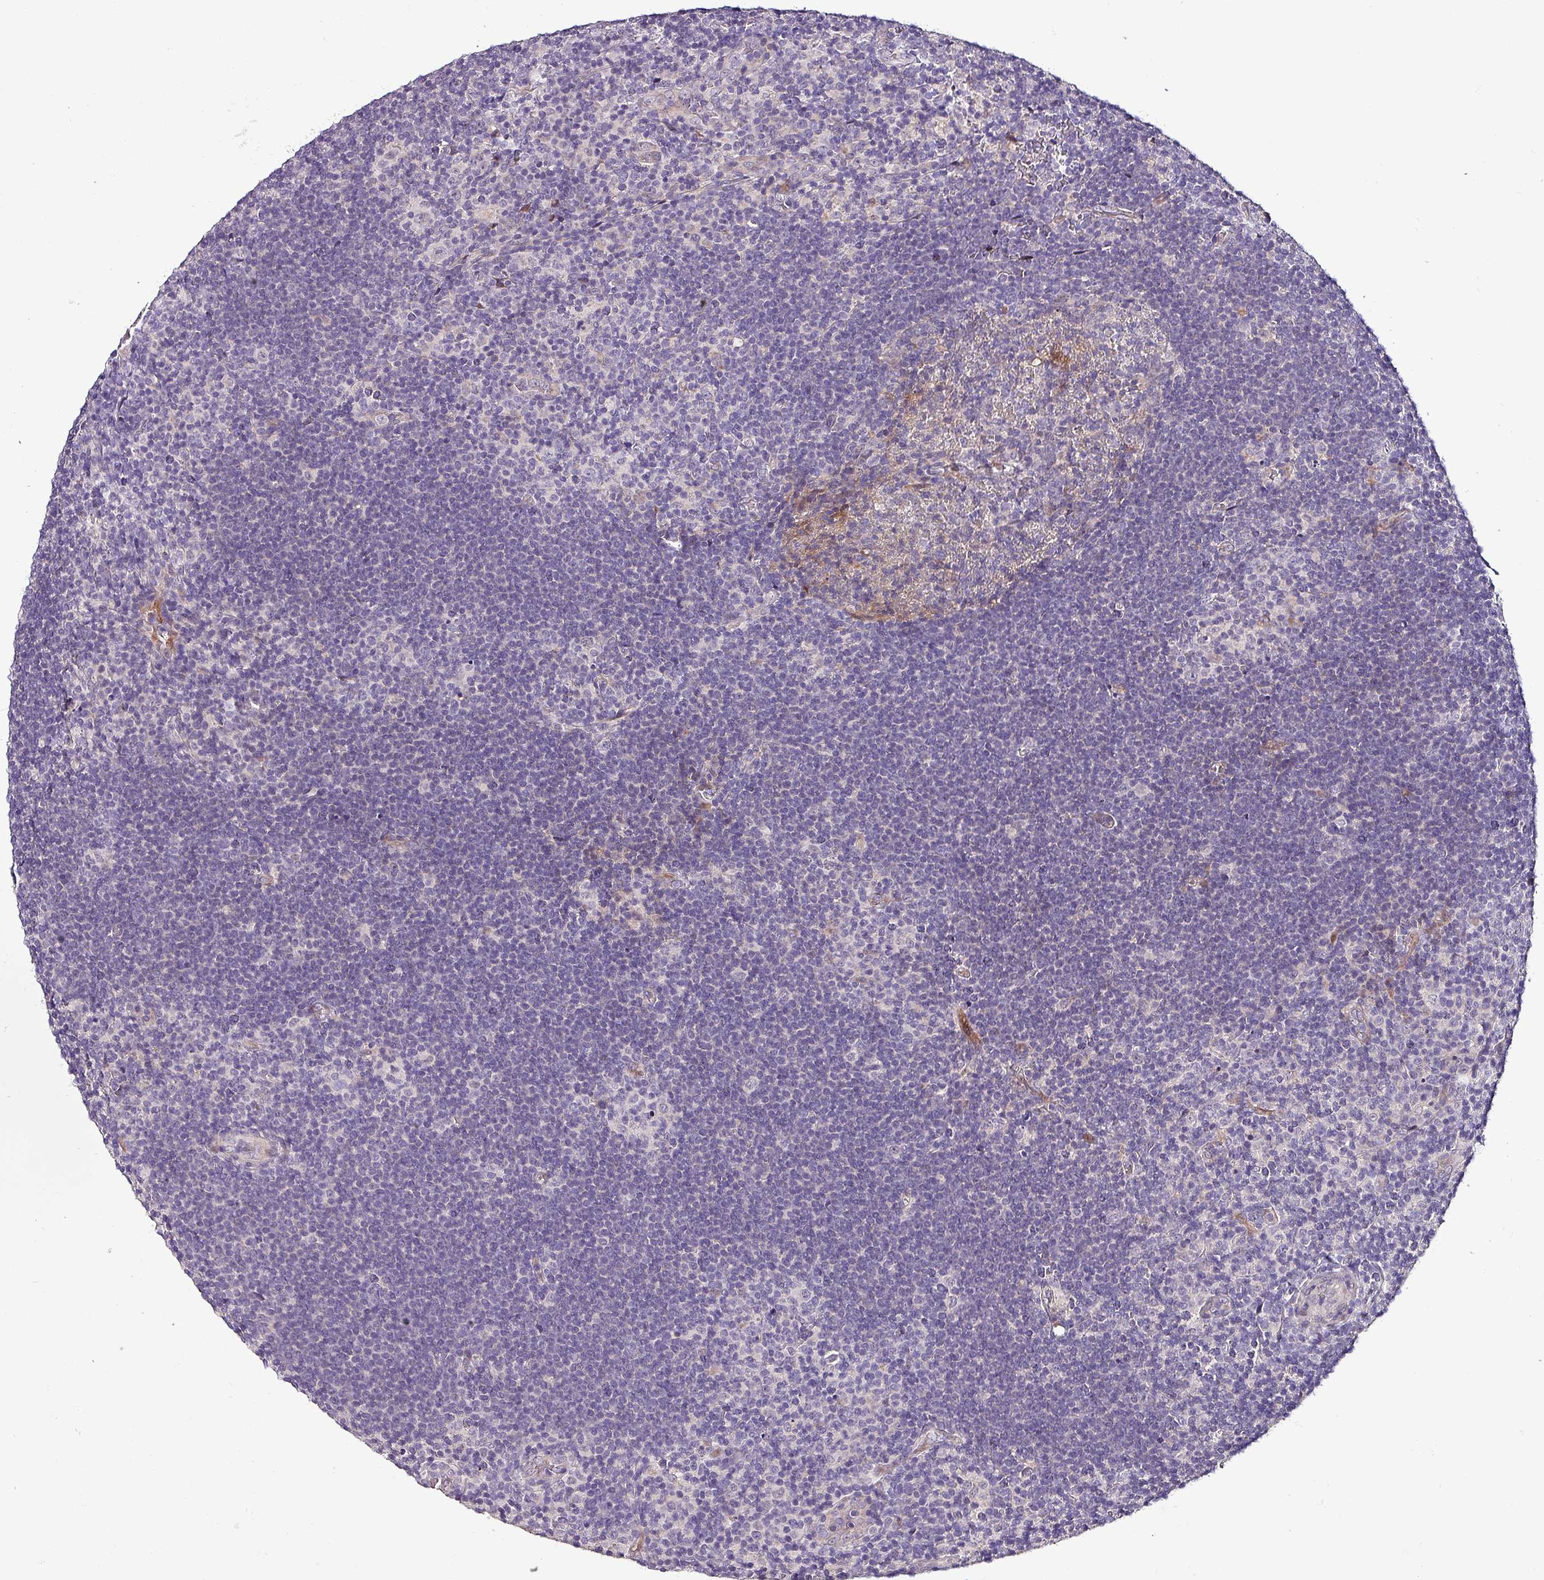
{"staining": {"intensity": "negative", "quantity": "none", "location": "none"}, "tissue": "lymphoma", "cell_type": "Tumor cells", "image_type": "cancer", "snomed": [{"axis": "morphology", "description": "Hodgkin's disease, NOS"}, {"axis": "topography", "description": "Lymph node"}], "caption": "A histopathology image of lymphoma stained for a protein displays no brown staining in tumor cells. (DAB (3,3'-diaminobenzidine) immunohistochemistry (IHC) visualized using brightfield microscopy, high magnification).", "gene": "GRAPL", "patient": {"sex": "female", "age": 57}}